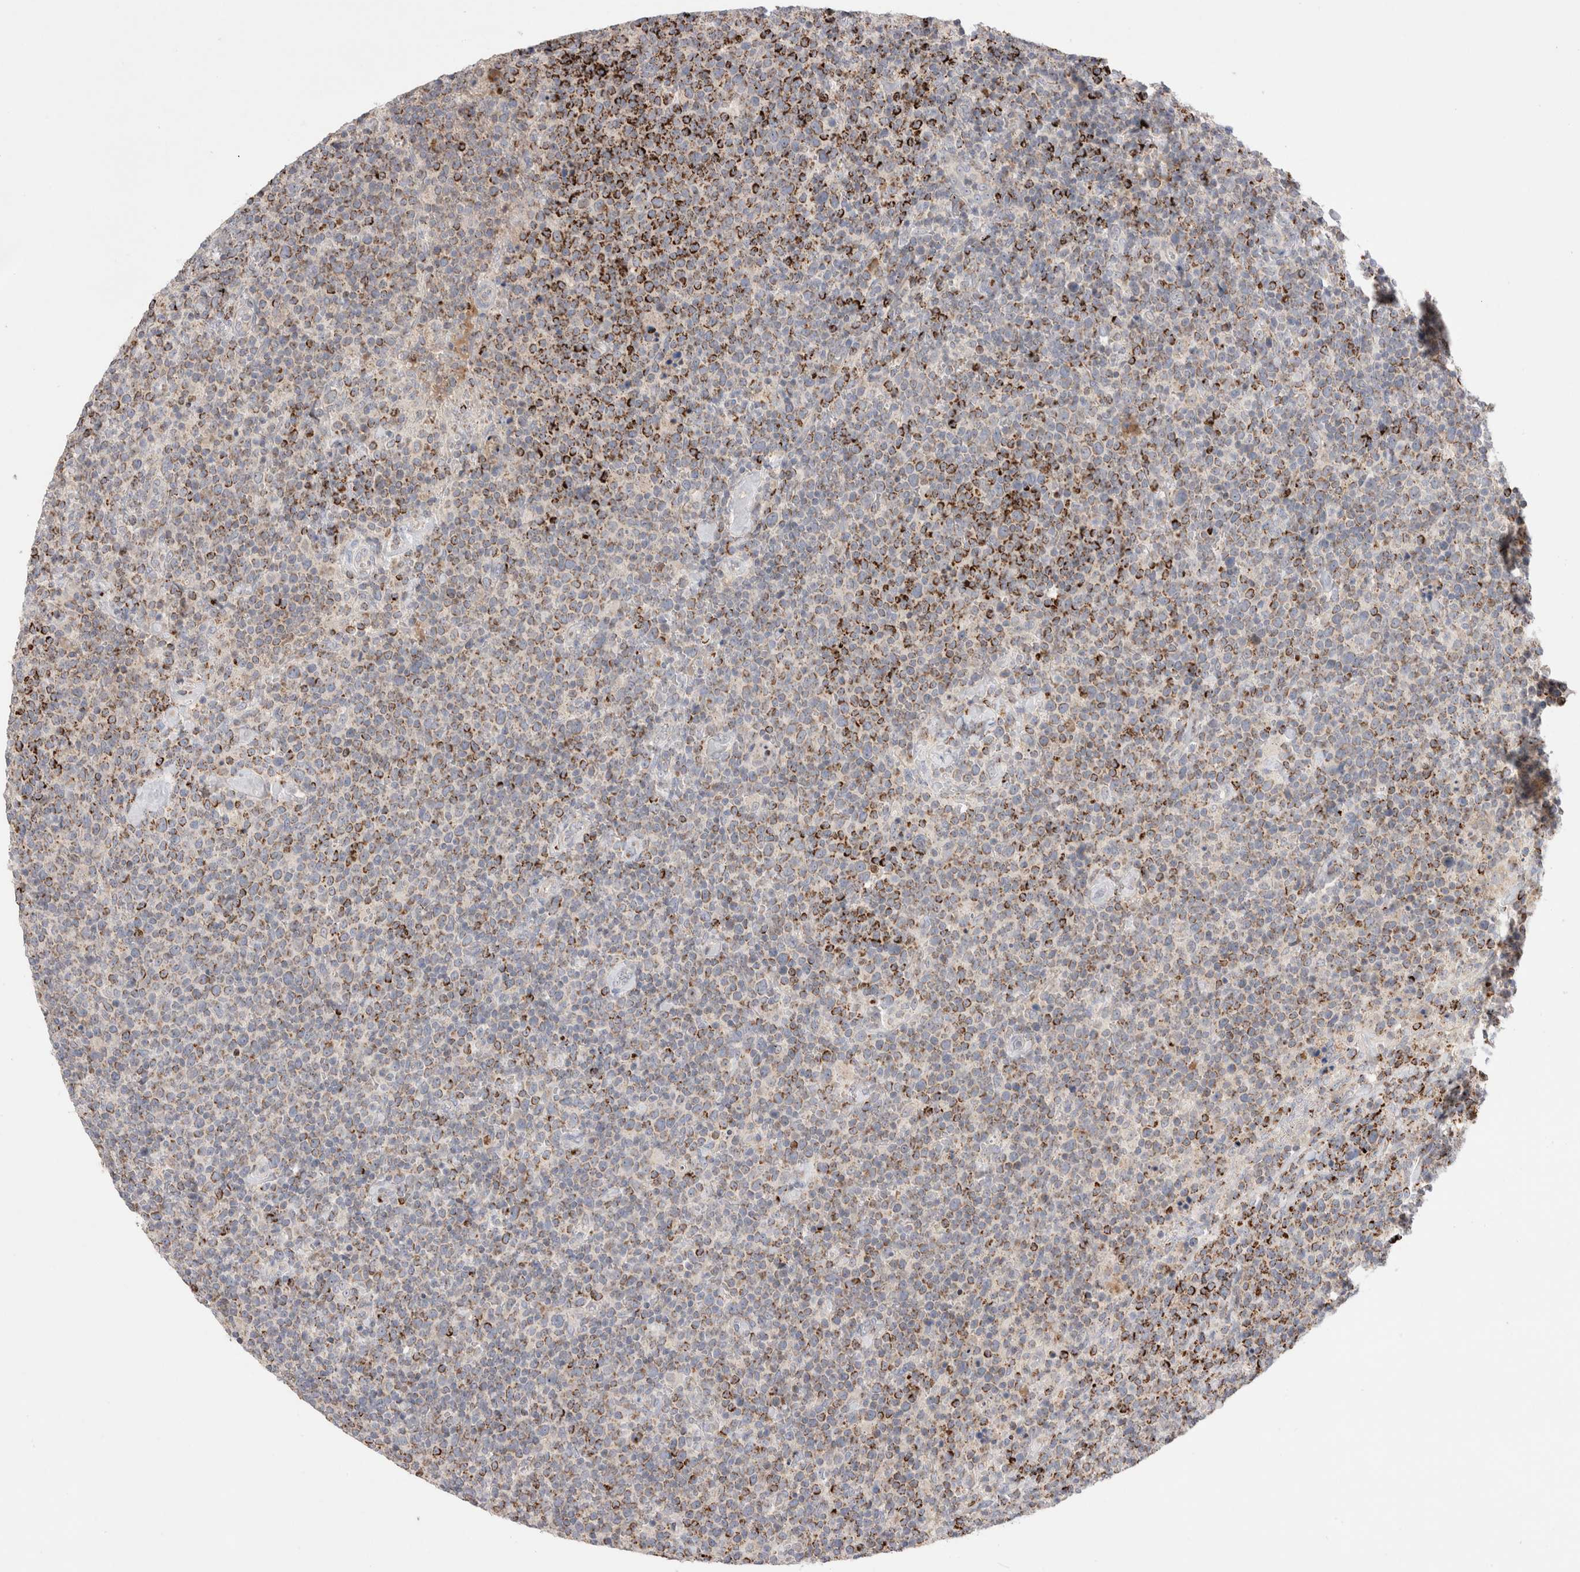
{"staining": {"intensity": "strong", "quantity": "25%-75%", "location": "cytoplasmic/membranous"}, "tissue": "lymphoma", "cell_type": "Tumor cells", "image_type": "cancer", "snomed": [{"axis": "morphology", "description": "Malignant lymphoma, non-Hodgkin's type, High grade"}, {"axis": "topography", "description": "Lymph node"}], "caption": "Protein expression analysis of lymphoma displays strong cytoplasmic/membranous positivity in about 25%-75% of tumor cells. (DAB IHC with brightfield microscopy, high magnification).", "gene": "CHADL", "patient": {"sex": "male", "age": 61}}